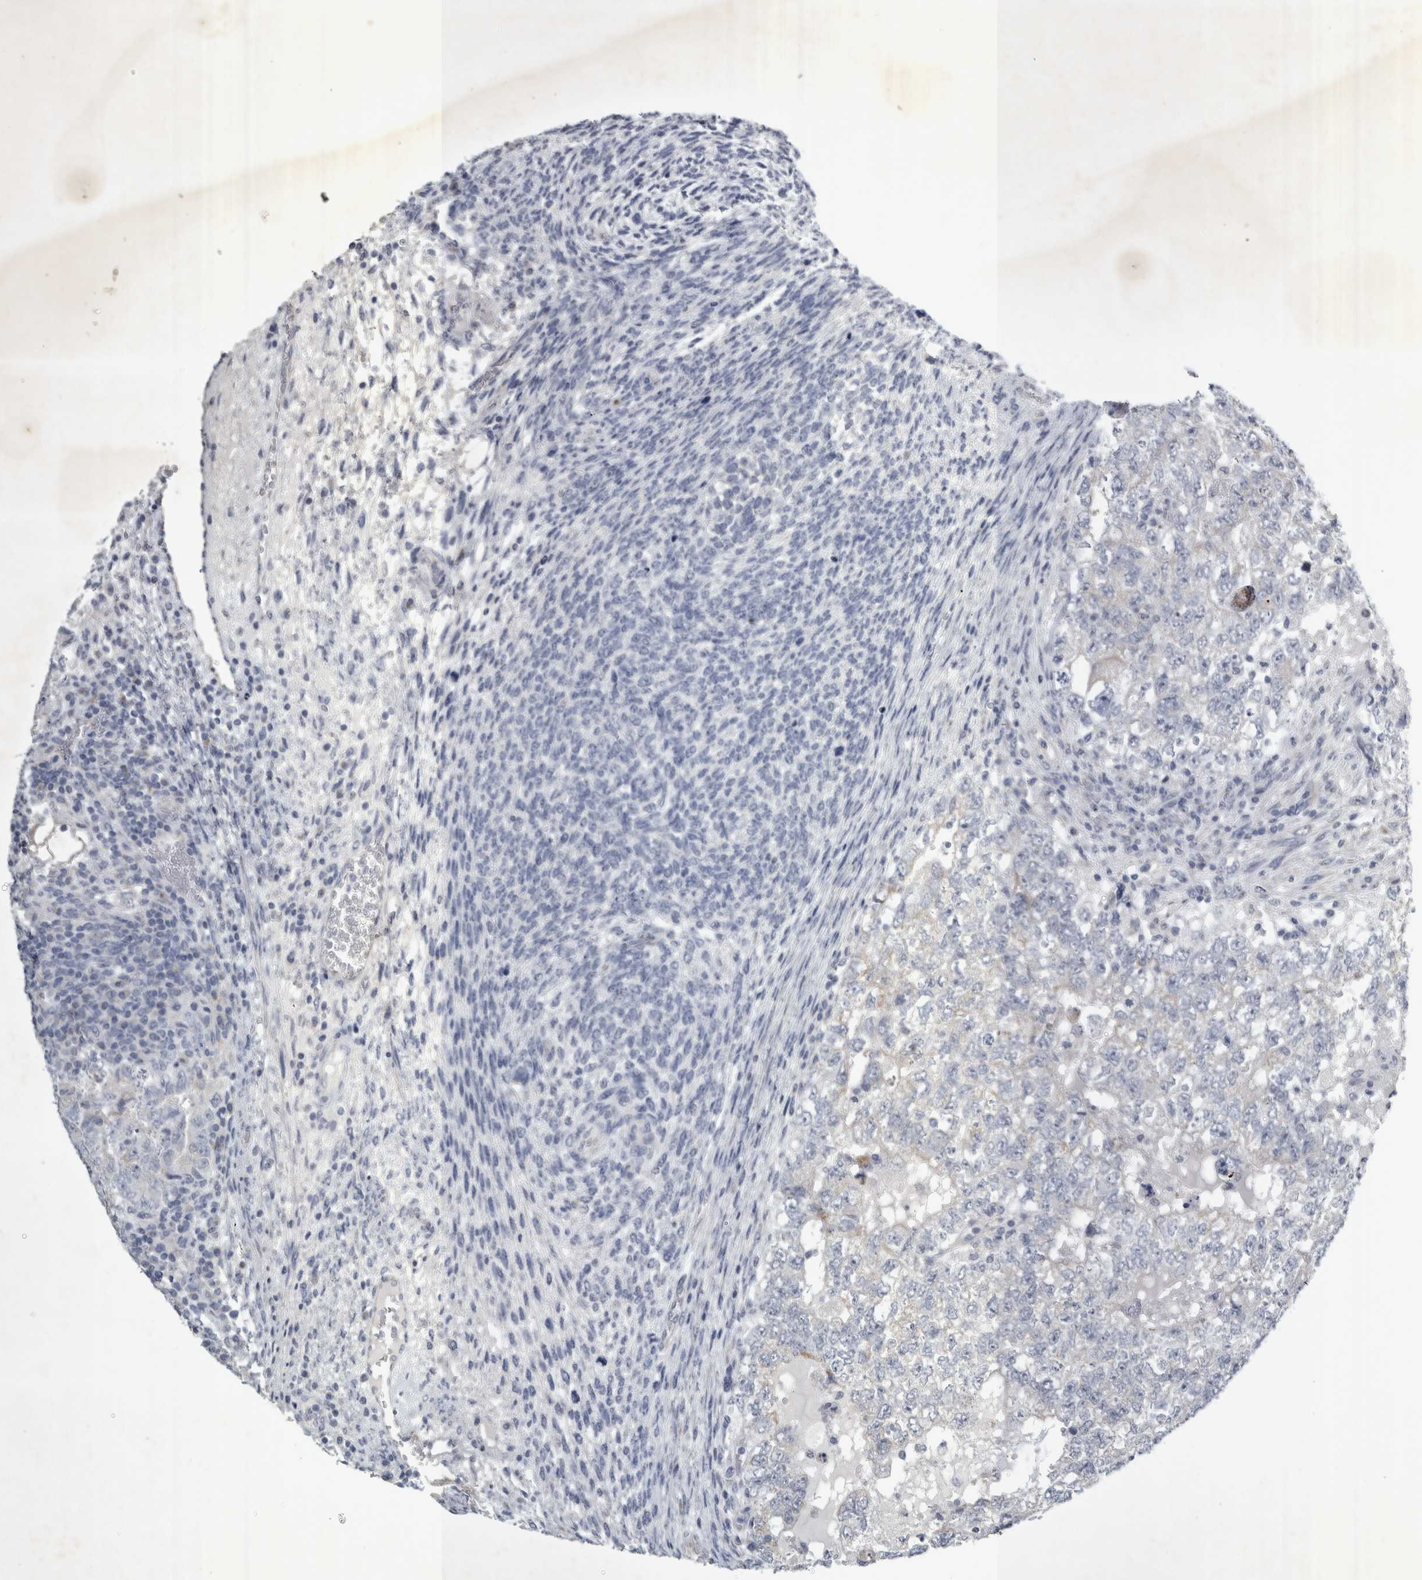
{"staining": {"intensity": "negative", "quantity": "none", "location": "none"}, "tissue": "testis cancer", "cell_type": "Tumor cells", "image_type": "cancer", "snomed": [{"axis": "morphology", "description": "Carcinoma, Embryonal, NOS"}, {"axis": "topography", "description": "Testis"}], "caption": "Tumor cells show no significant protein staining in testis cancer (embryonal carcinoma). (IHC, brightfield microscopy, high magnification).", "gene": "FXYD7", "patient": {"sex": "male", "age": 36}}